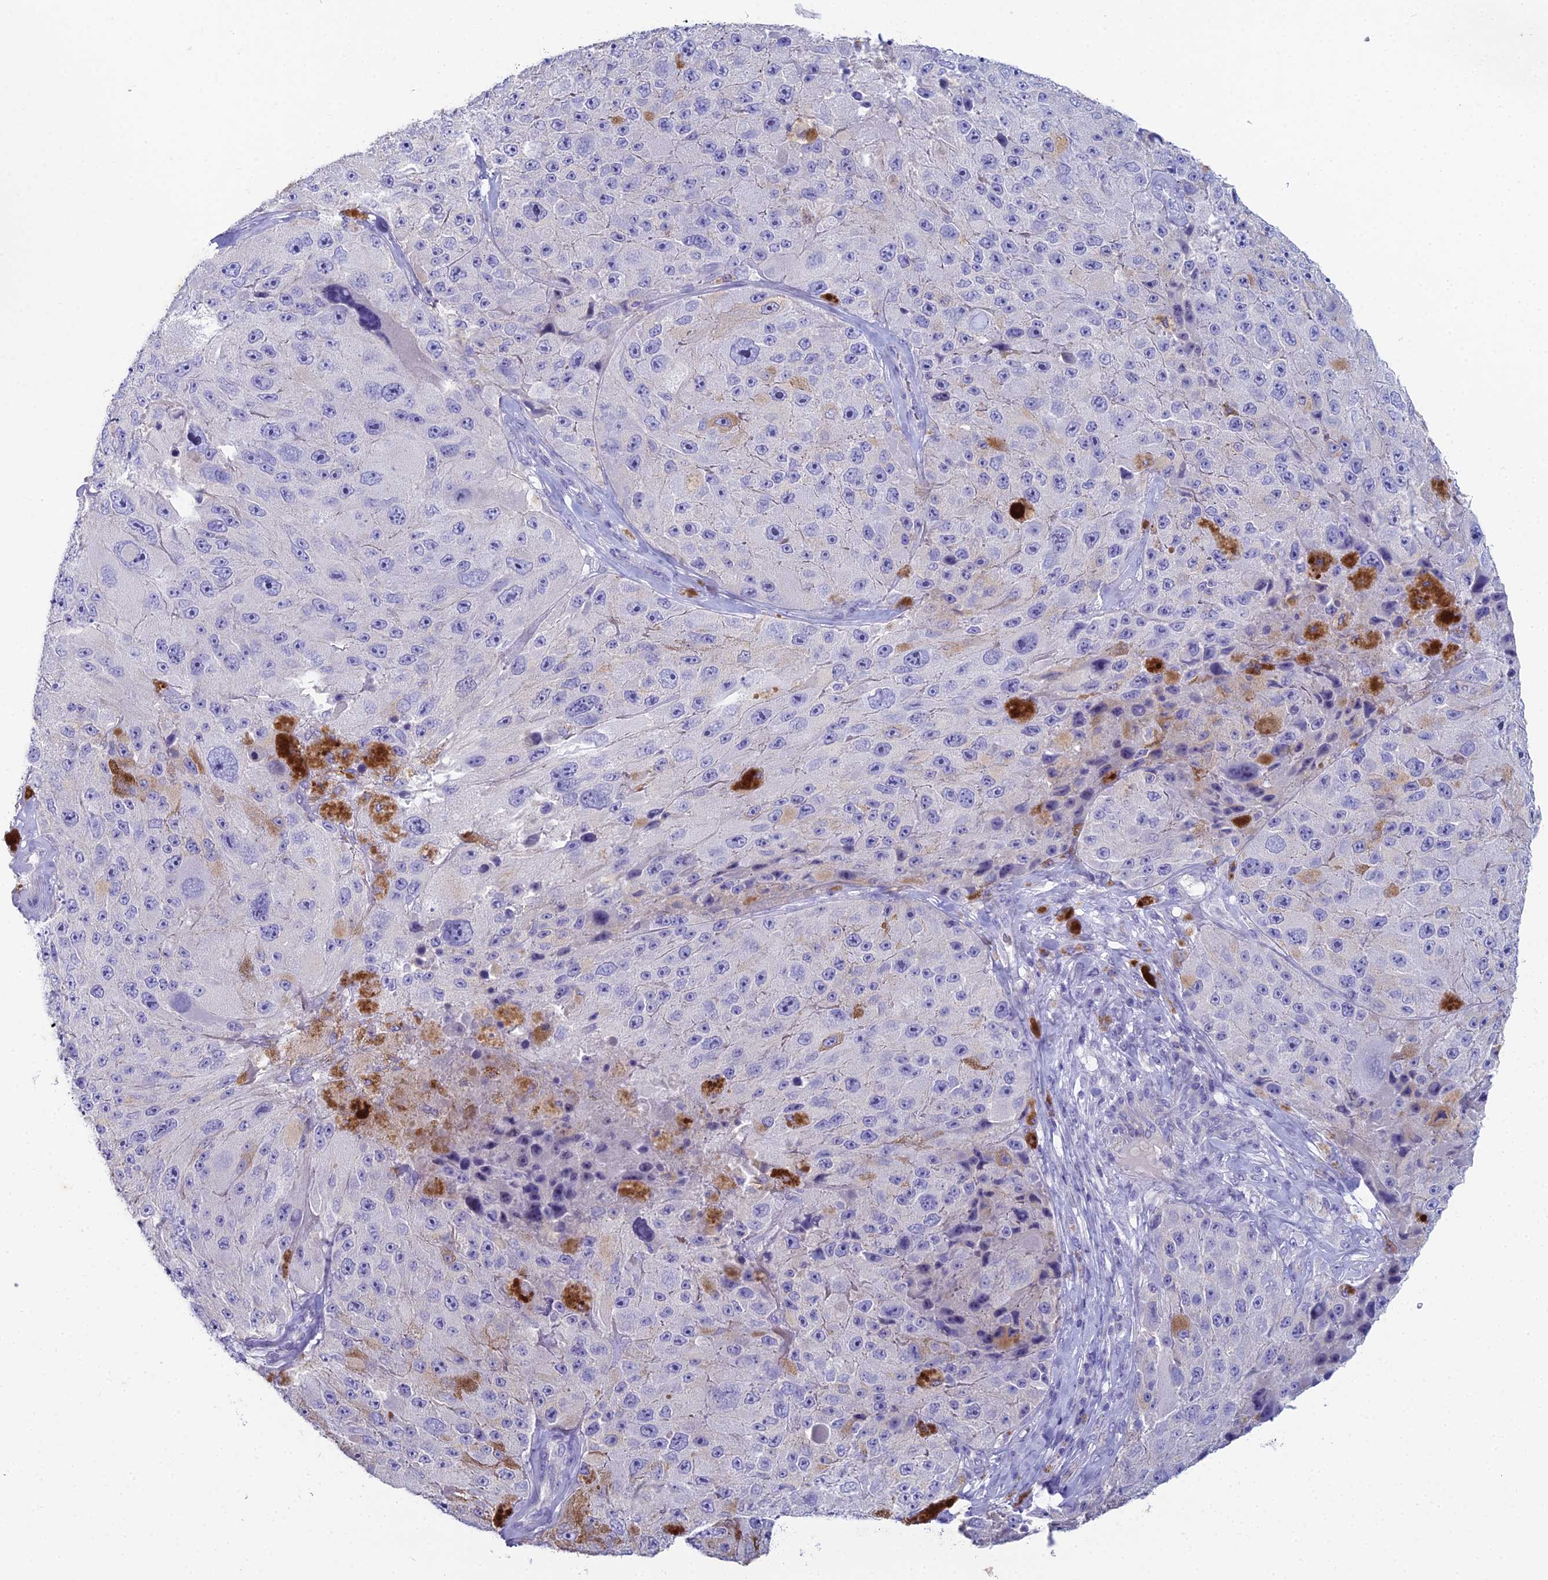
{"staining": {"intensity": "negative", "quantity": "none", "location": "none"}, "tissue": "melanoma", "cell_type": "Tumor cells", "image_type": "cancer", "snomed": [{"axis": "morphology", "description": "Malignant melanoma, Metastatic site"}, {"axis": "topography", "description": "Lymph node"}], "caption": "Tumor cells show no significant protein positivity in malignant melanoma (metastatic site).", "gene": "NCAM1", "patient": {"sex": "male", "age": 62}}